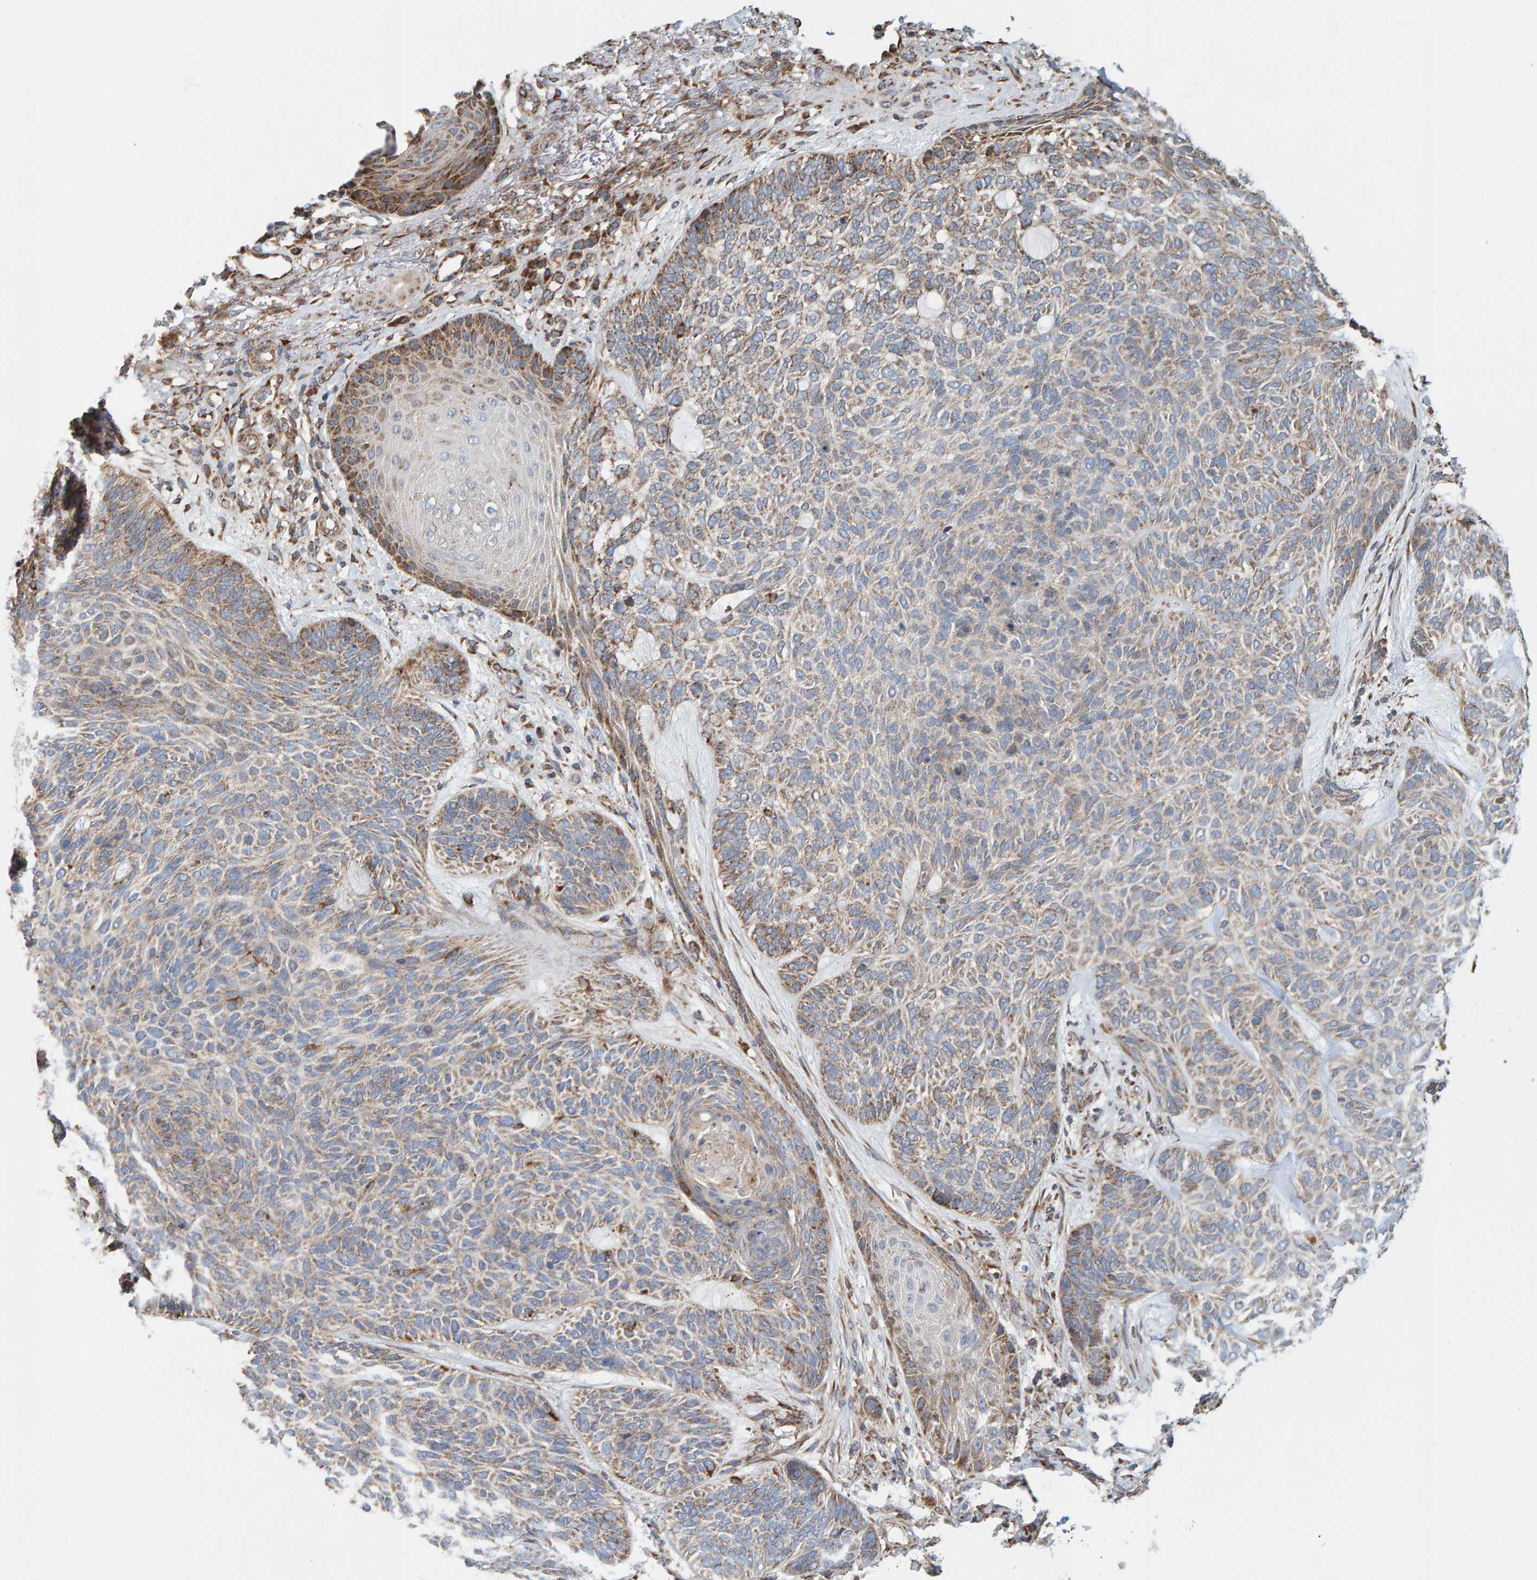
{"staining": {"intensity": "moderate", "quantity": "25%-75%", "location": "cytoplasmic/membranous"}, "tissue": "skin cancer", "cell_type": "Tumor cells", "image_type": "cancer", "snomed": [{"axis": "morphology", "description": "Basal cell carcinoma"}, {"axis": "topography", "description": "Skin"}], "caption": "Skin cancer stained with a protein marker exhibits moderate staining in tumor cells.", "gene": "MRPL45", "patient": {"sex": "male", "age": 55}}